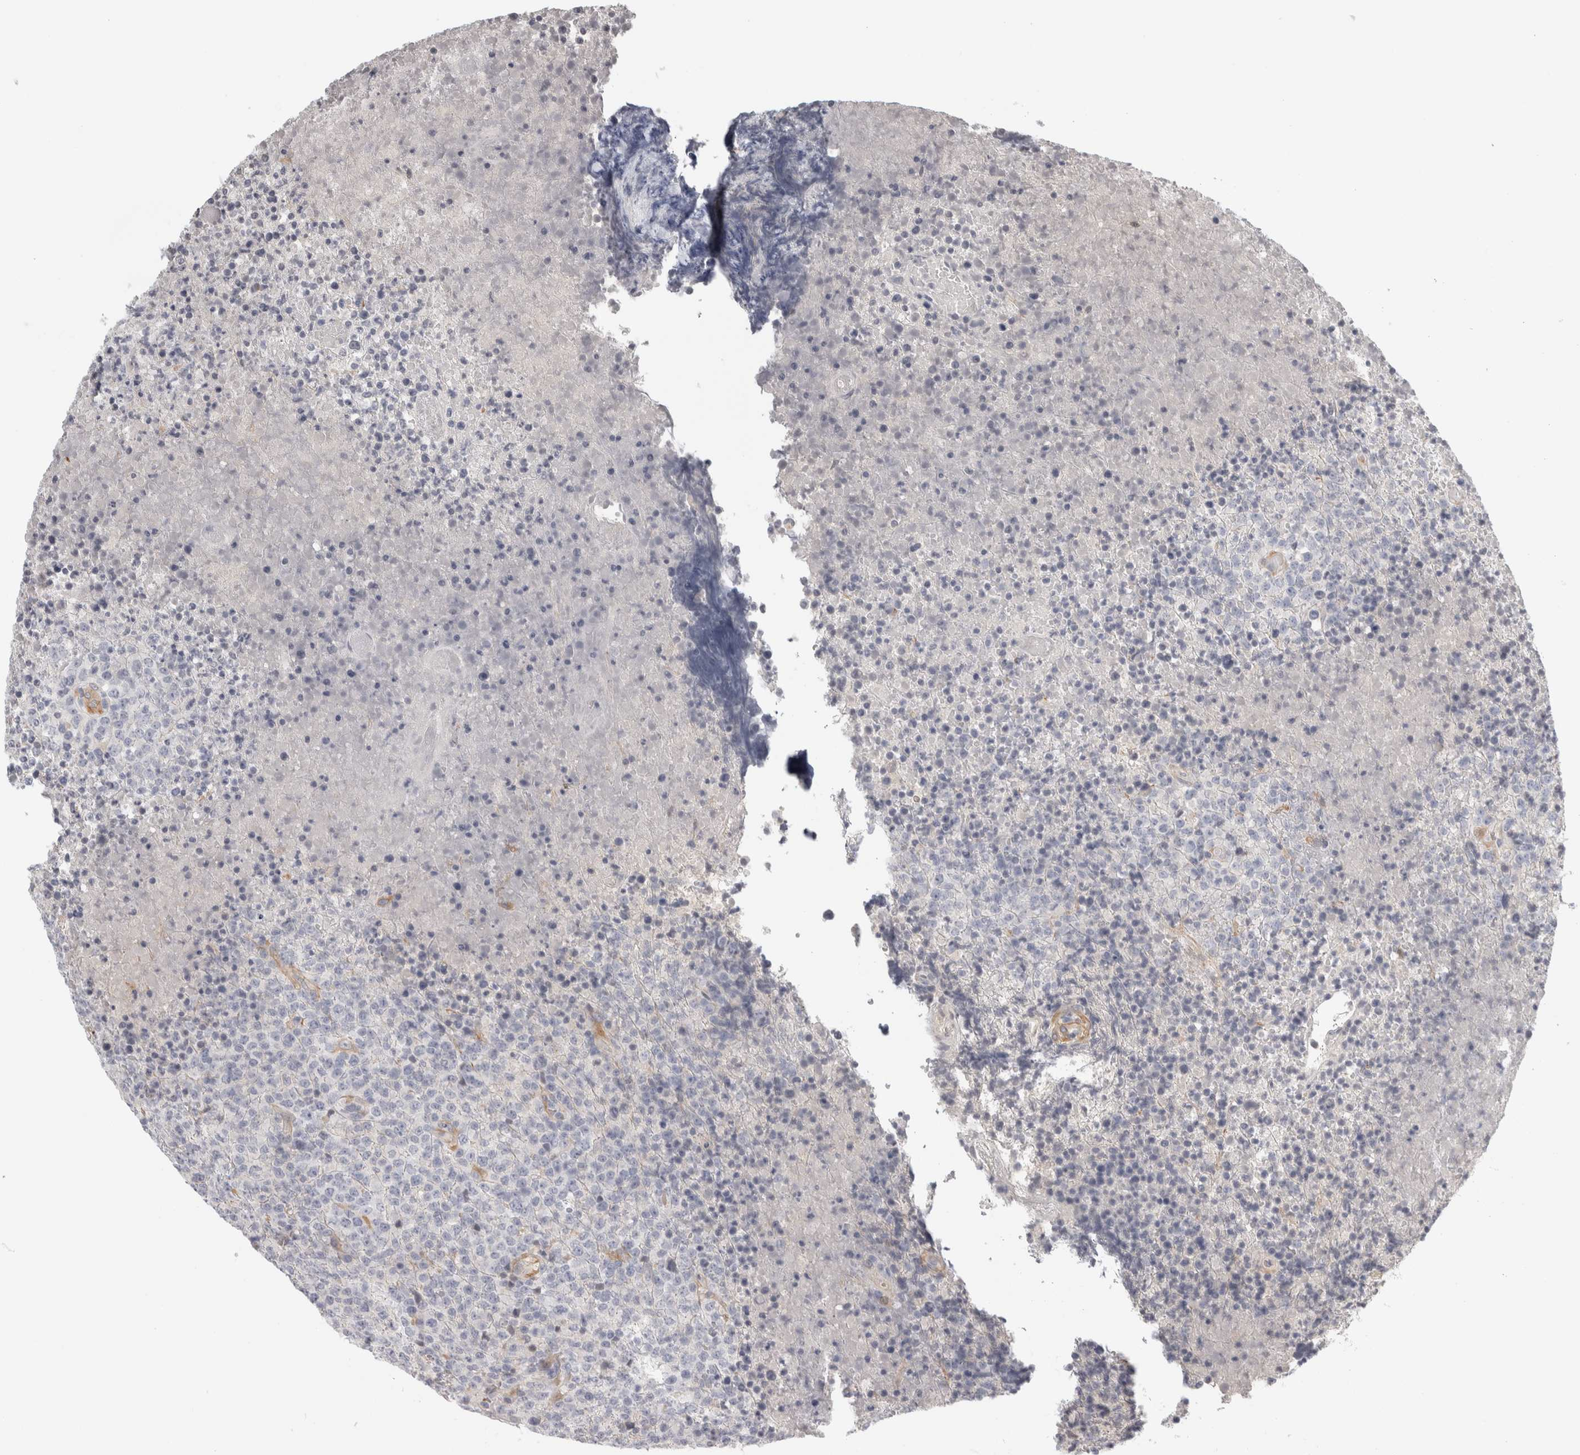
{"staining": {"intensity": "negative", "quantity": "none", "location": "none"}, "tissue": "lymphoma", "cell_type": "Tumor cells", "image_type": "cancer", "snomed": [{"axis": "morphology", "description": "Malignant lymphoma, non-Hodgkin's type, High grade"}, {"axis": "topography", "description": "Lymph node"}], "caption": "Immunohistochemistry photomicrograph of neoplastic tissue: human lymphoma stained with DAB displays no significant protein expression in tumor cells.", "gene": "FBLIM1", "patient": {"sex": "male", "age": 13}}